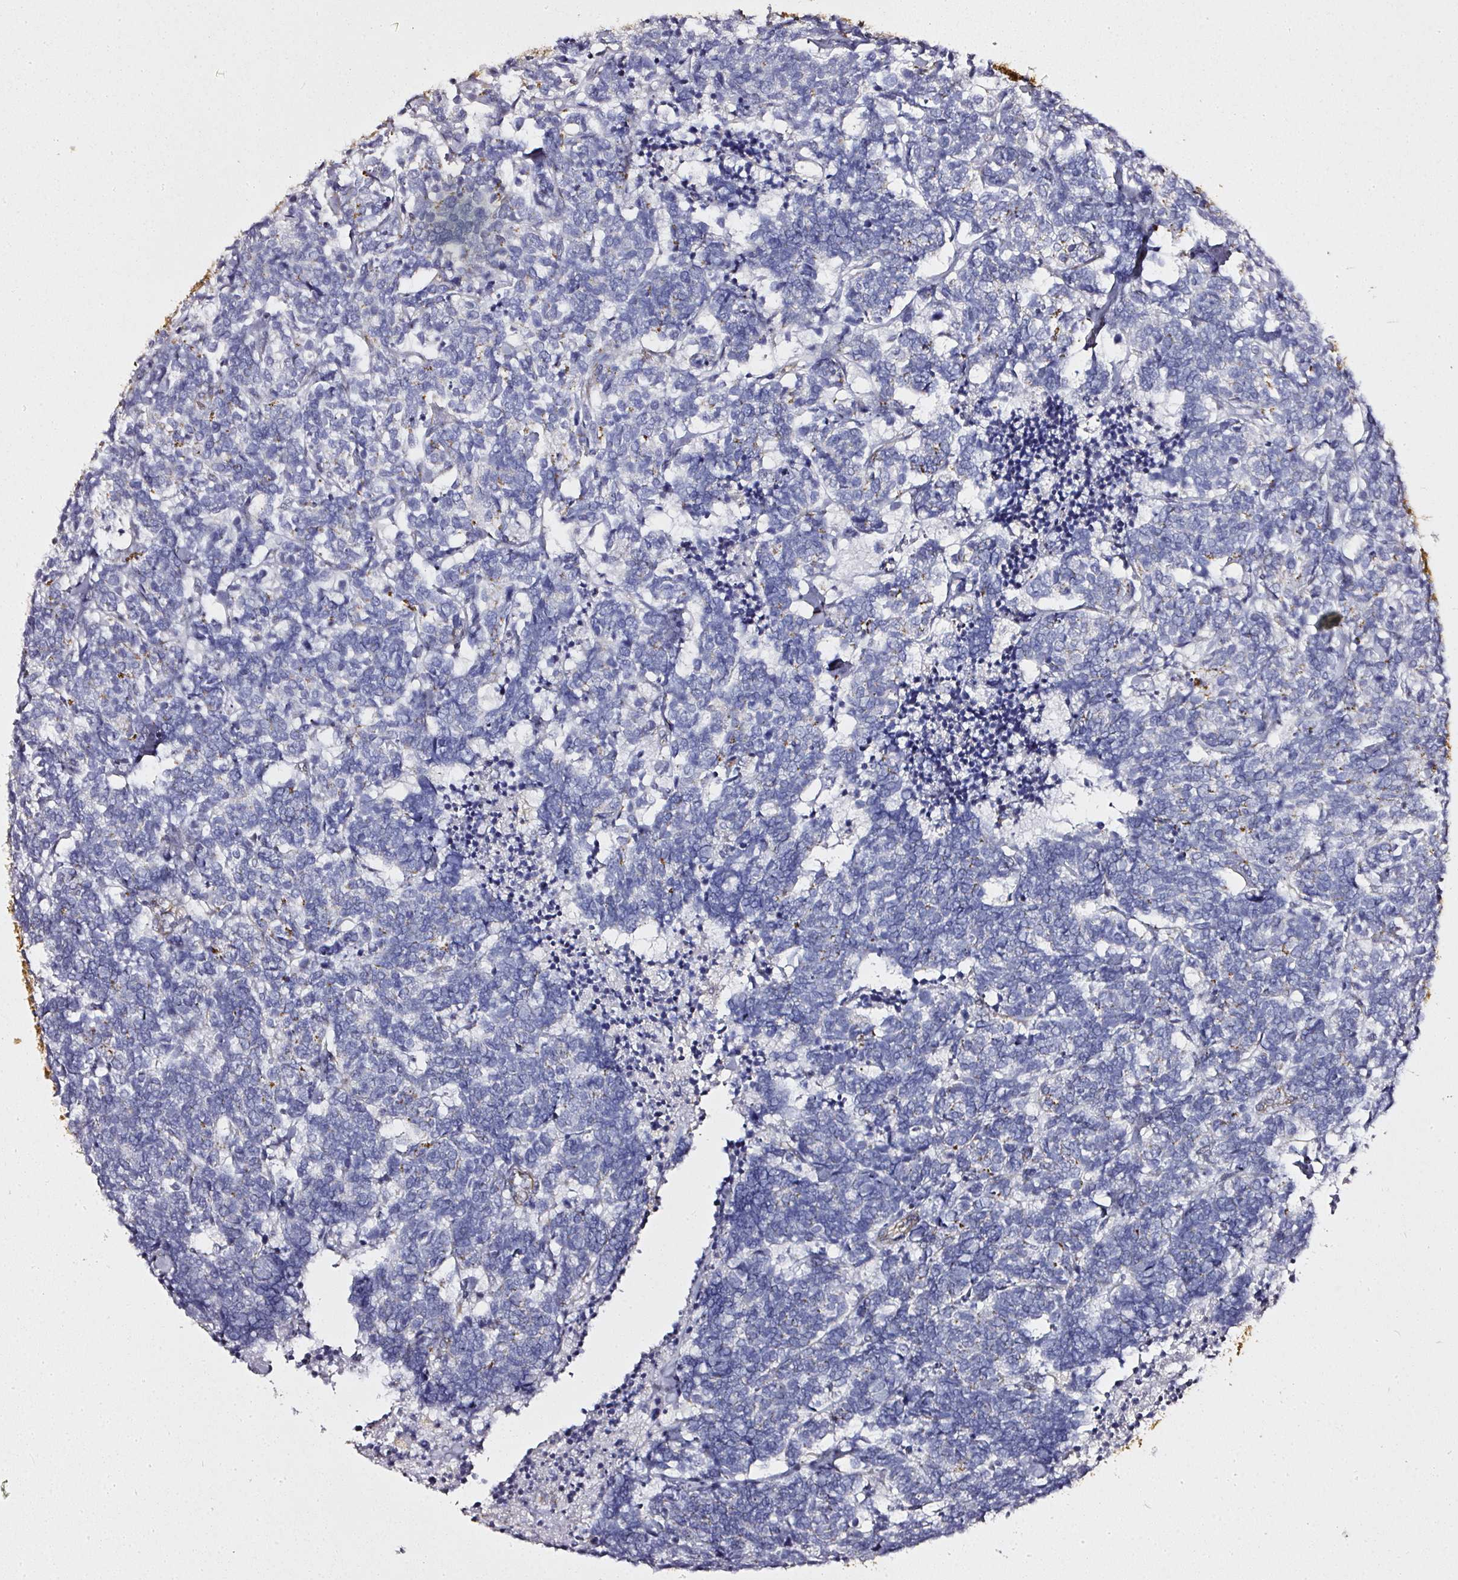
{"staining": {"intensity": "negative", "quantity": "none", "location": "none"}, "tissue": "carcinoid", "cell_type": "Tumor cells", "image_type": "cancer", "snomed": [{"axis": "morphology", "description": "Carcinoma, NOS"}, {"axis": "morphology", "description": "Carcinoid, malignant, NOS"}, {"axis": "topography", "description": "Urinary bladder"}], "caption": "A histopathology image of human carcinoid is negative for staining in tumor cells.", "gene": "ATP8B2", "patient": {"sex": "male", "age": 57}}